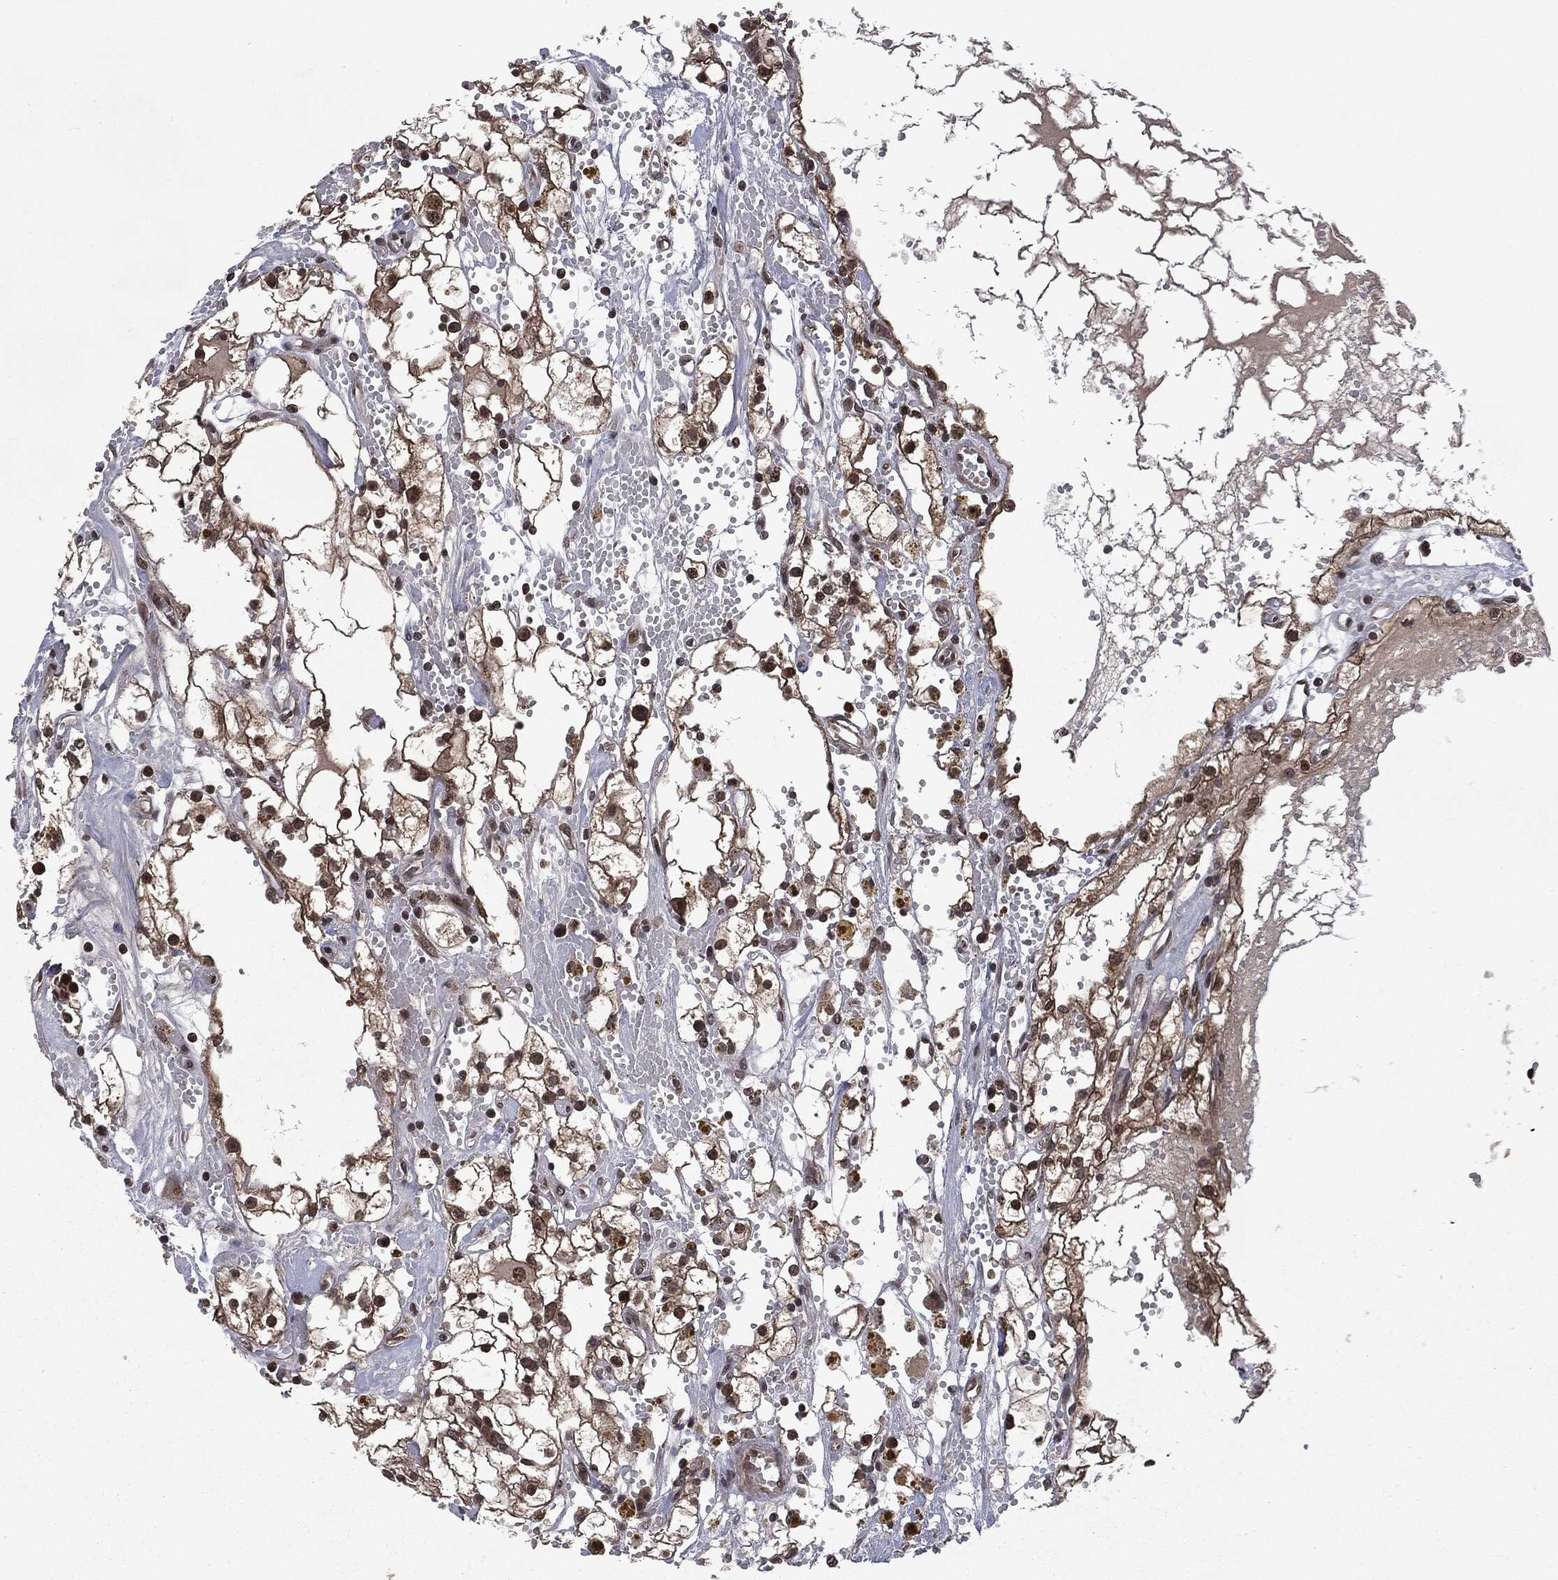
{"staining": {"intensity": "moderate", "quantity": ">75%", "location": "cytoplasmic/membranous,nuclear"}, "tissue": "renal cancer", "cell_type": "Tumor cells", "image_type": "cancer", "snomed": [{"axis": "morphology", "description": "Adenocarcinoma, NOS"}, {"axis": "topography", "description": "Kidney"}], "caption": "Tumor cells show medium levels of moderate cytoplasmic/membranous and nuclear expression in approximately >75% of cells in human renal cancer.", "gene": "STAU2", "patient": {"sex": "male", "age": 56}}